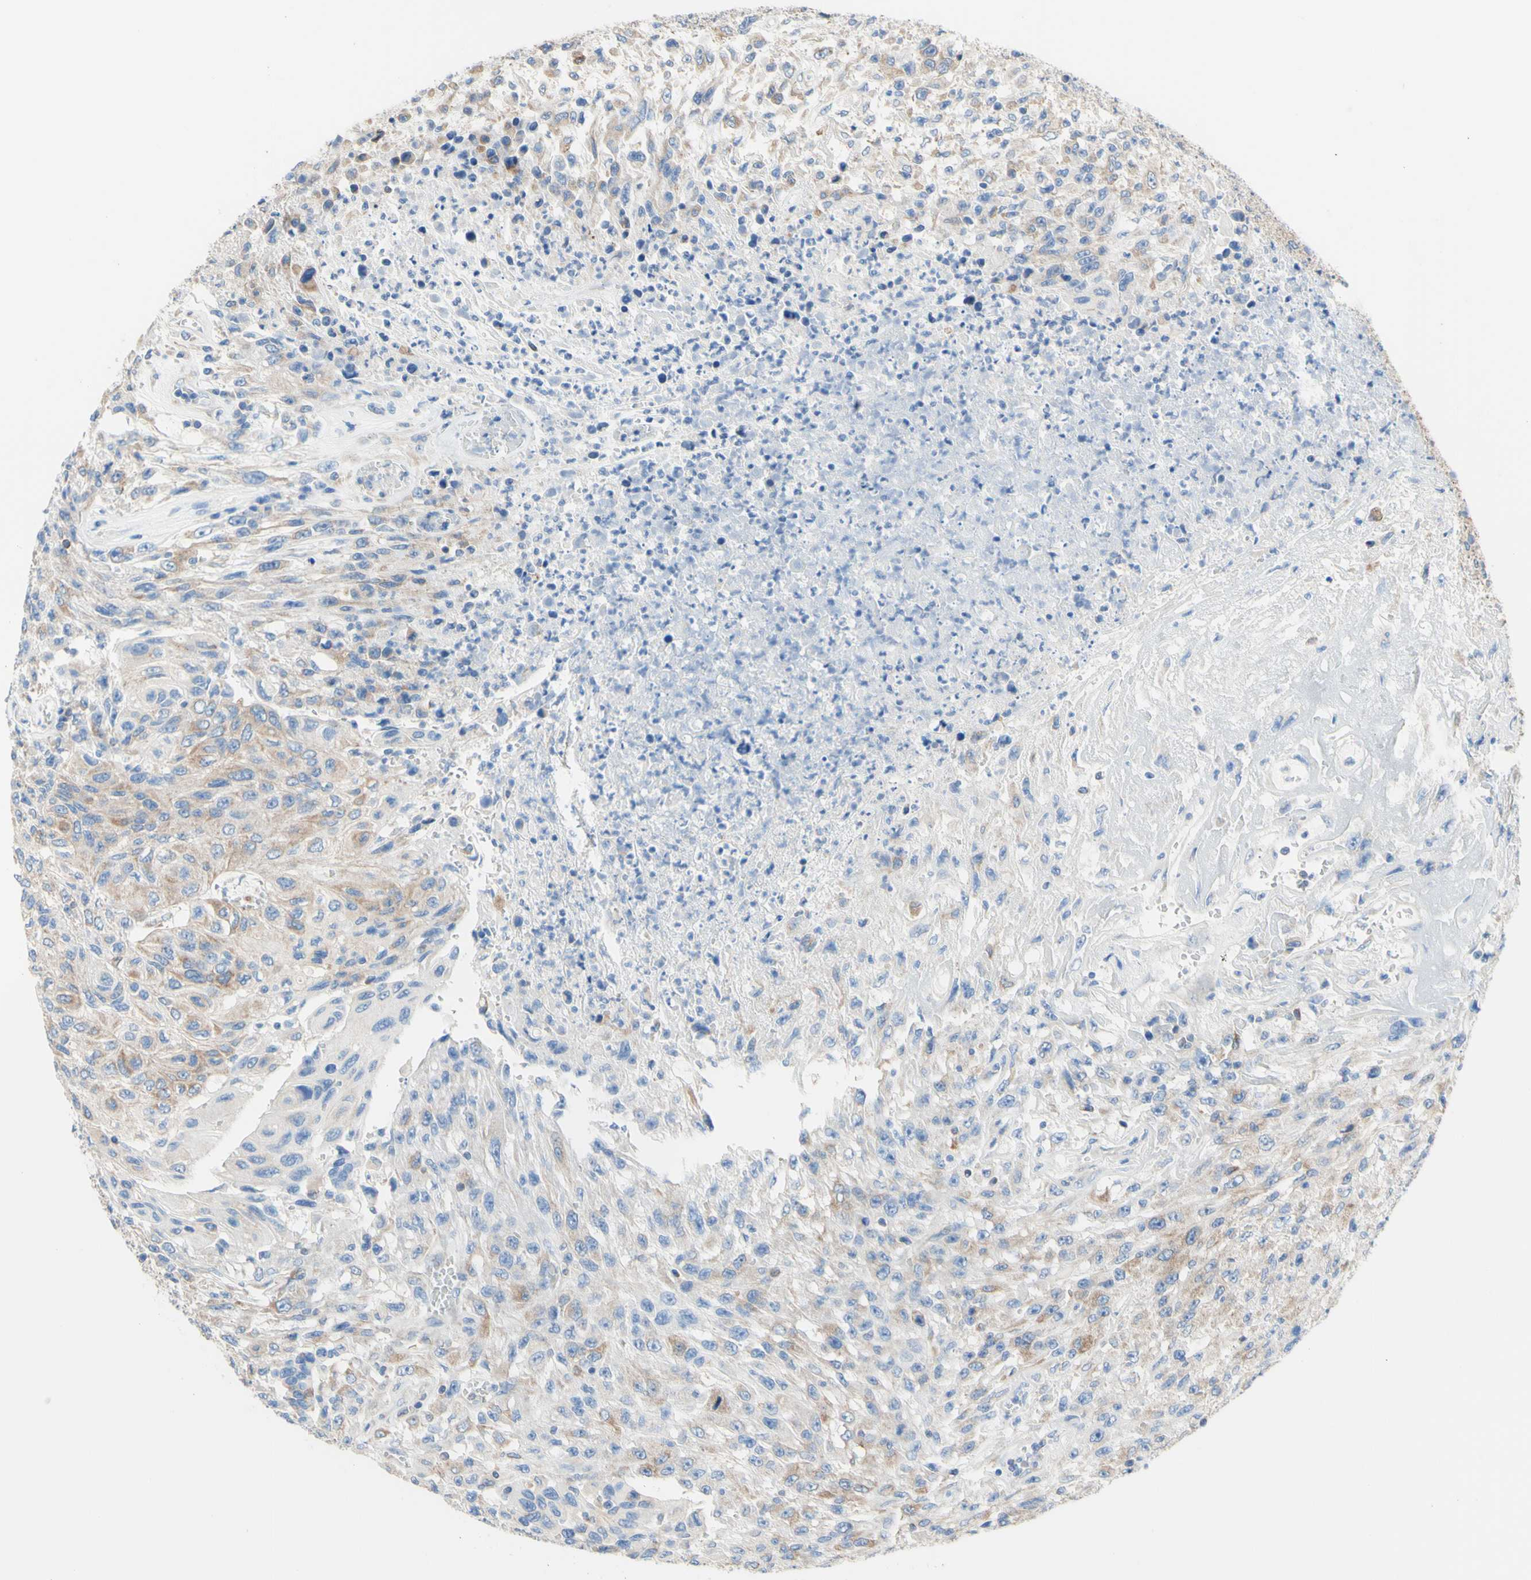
{"staining": {"intensity": "weak", "quantity": "<25%", "location": "cytoplasmic/membranous"}, "tissue": "urothelial cancer", "cell_type": "Tumor cells", "image_type": "cancer", "snomed": [{"axis": "morphology", "description": "Urothelial carcinoma, High grade"}, {"axis": "topography", "description": "Urinary bladder"}], "caption": "Tumor cells show no significant expression in urothelial carcinoma (high-grade).", "gene": "RETREG2", "patient": {"sex": "male", "age": 66}}